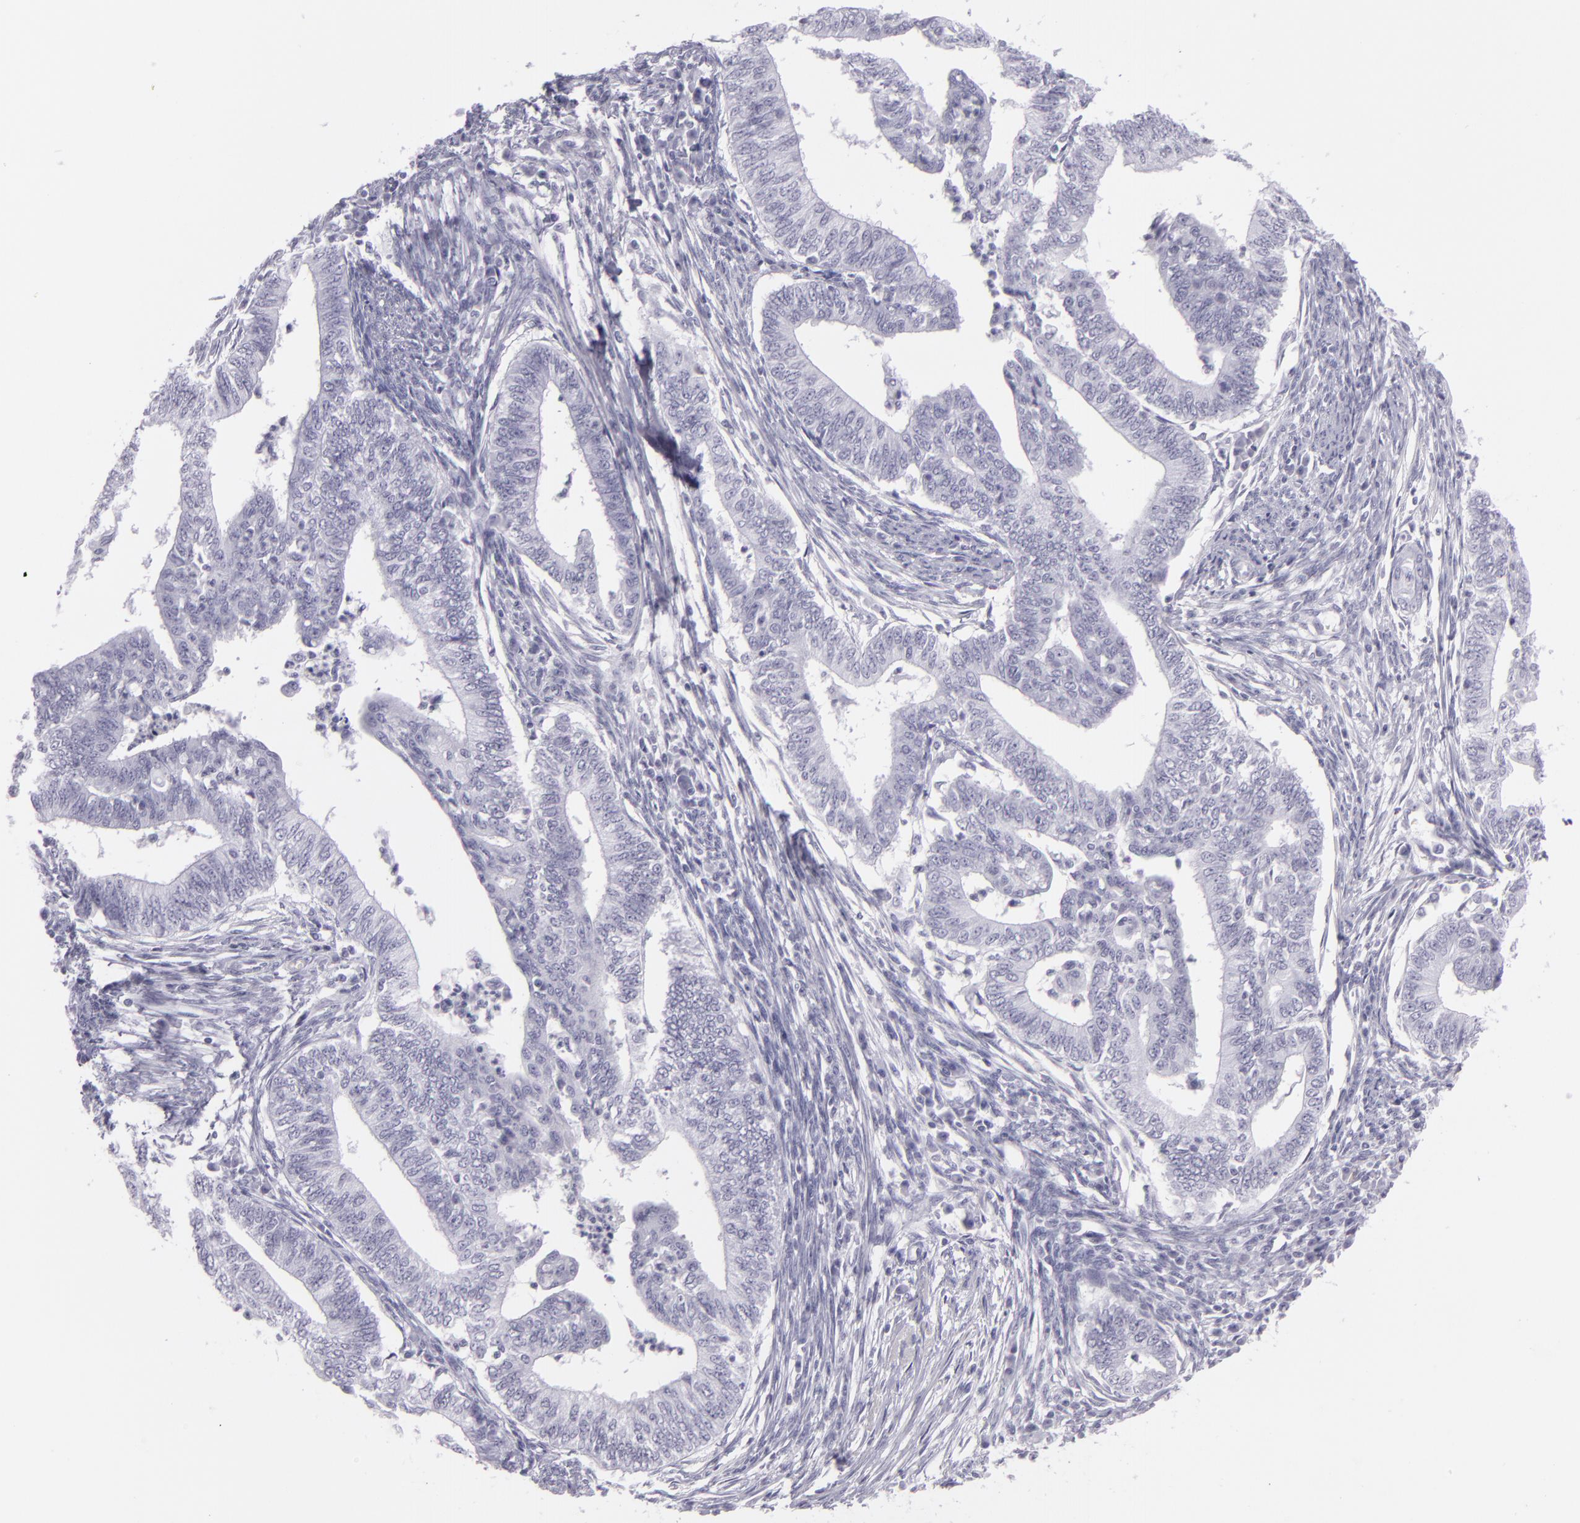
{"staining": {"intensity": "negative", "quantity": "none", "location": "none"}, "tissue": "endometrial cancer", "cell_type": "Tumor cells", "image_type": "cancer", "snomed": [{"axis": "morphology", "description": "Adenocarcinoma, NOS"}, {"axis": "topography", "description": "Endometrium"}], "caption": "High power microscopy image of an immunohistochemistry (IHC) image of endometrial cancer (adenocarcinoma), revealing no significant staining in tumor cells.", "gene": "MCM3", "patient": {"sex": "female", "age": 66}}